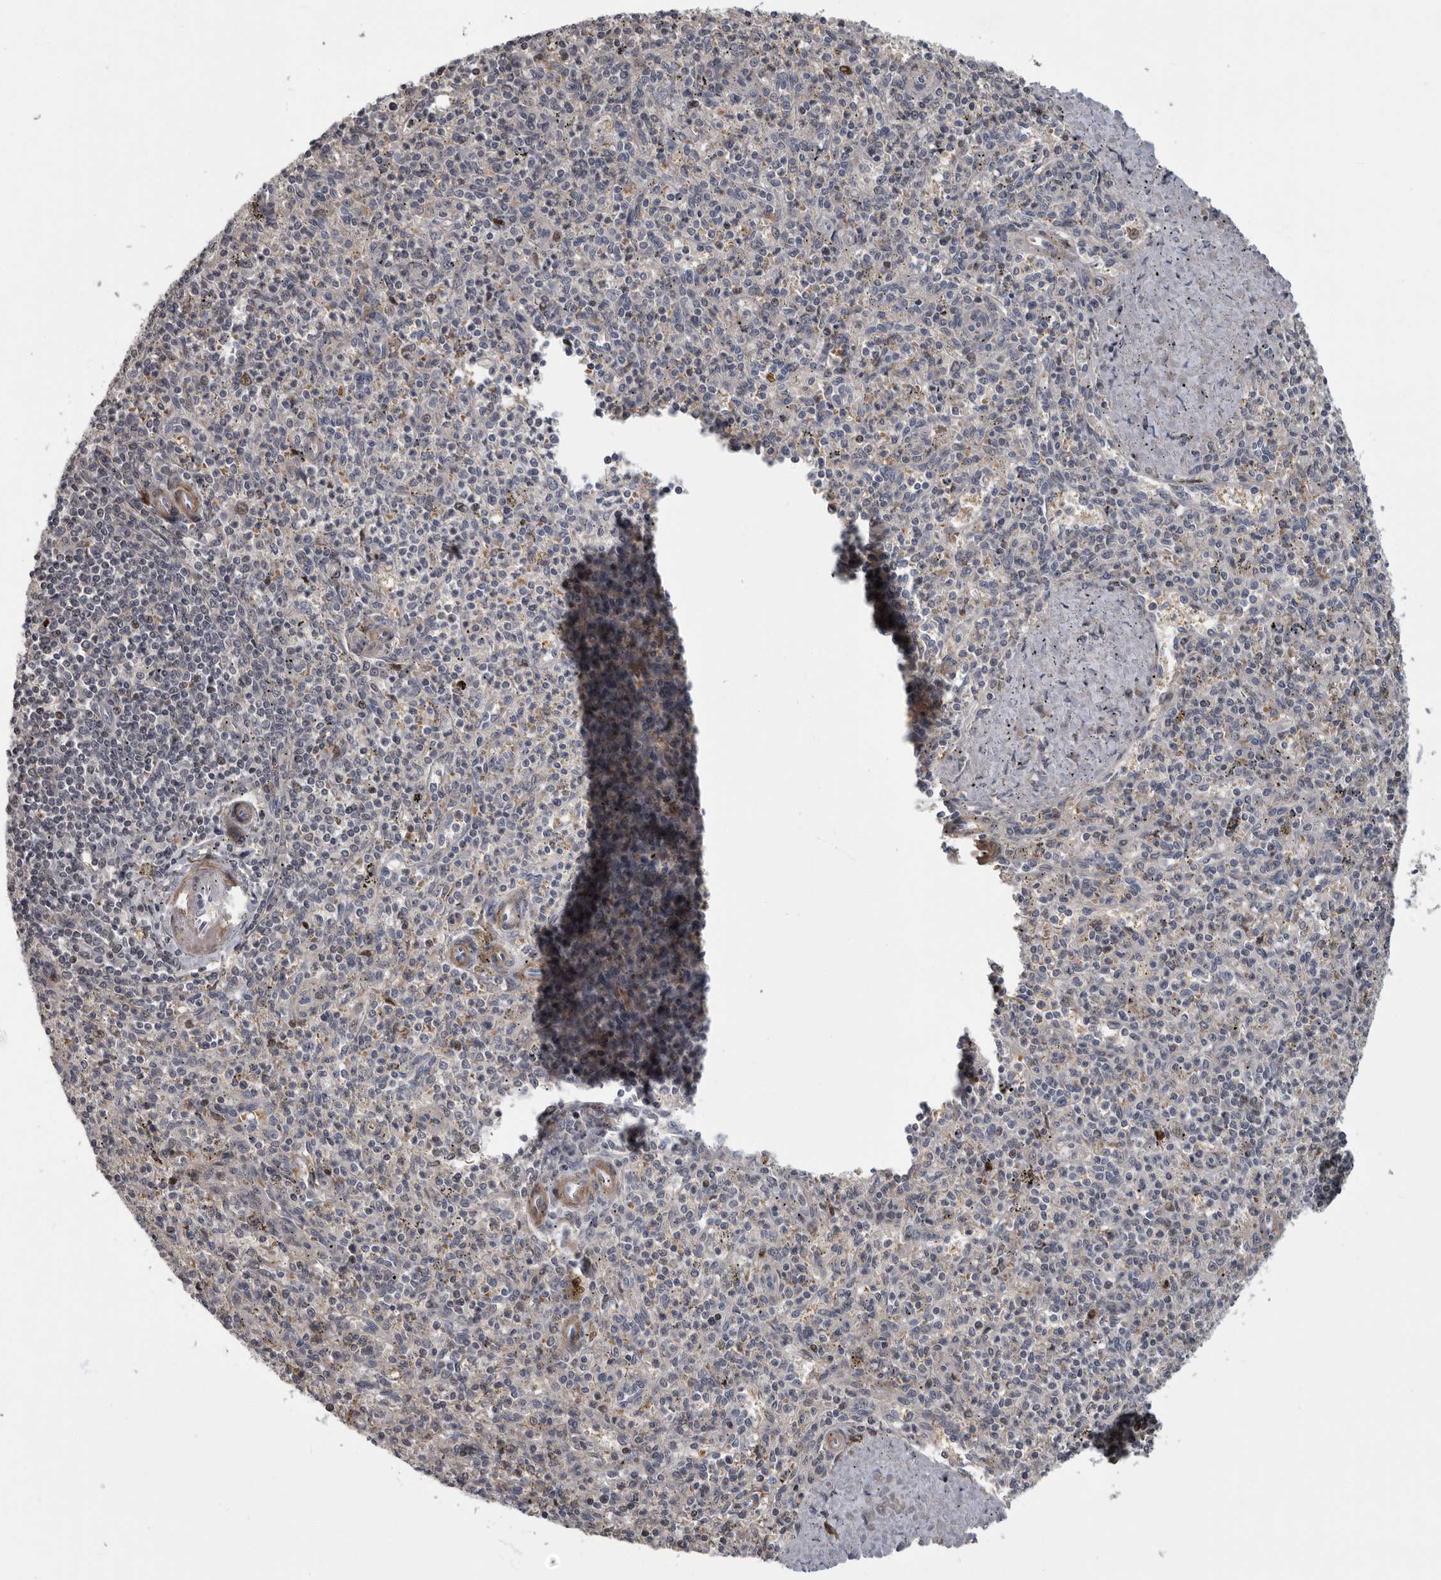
{"staining": {"intensity": "negative", "quantity": "none", "location": "none"}, "tissue": "spleen", "cell_type": "Cells in red pulp", "image_type": "normal", "snomed": [{"axis": "morphology", "description": "Normal tissue, NOS"}, {"axis": "topography", "description": "Spleen"}], "caption": "Immunohistochemistry (IHC) of benign human spleen reveals no expression in cells in red pulp.", "gene": "PDE7A", "patient": {"sex": "male", "age": 72}}